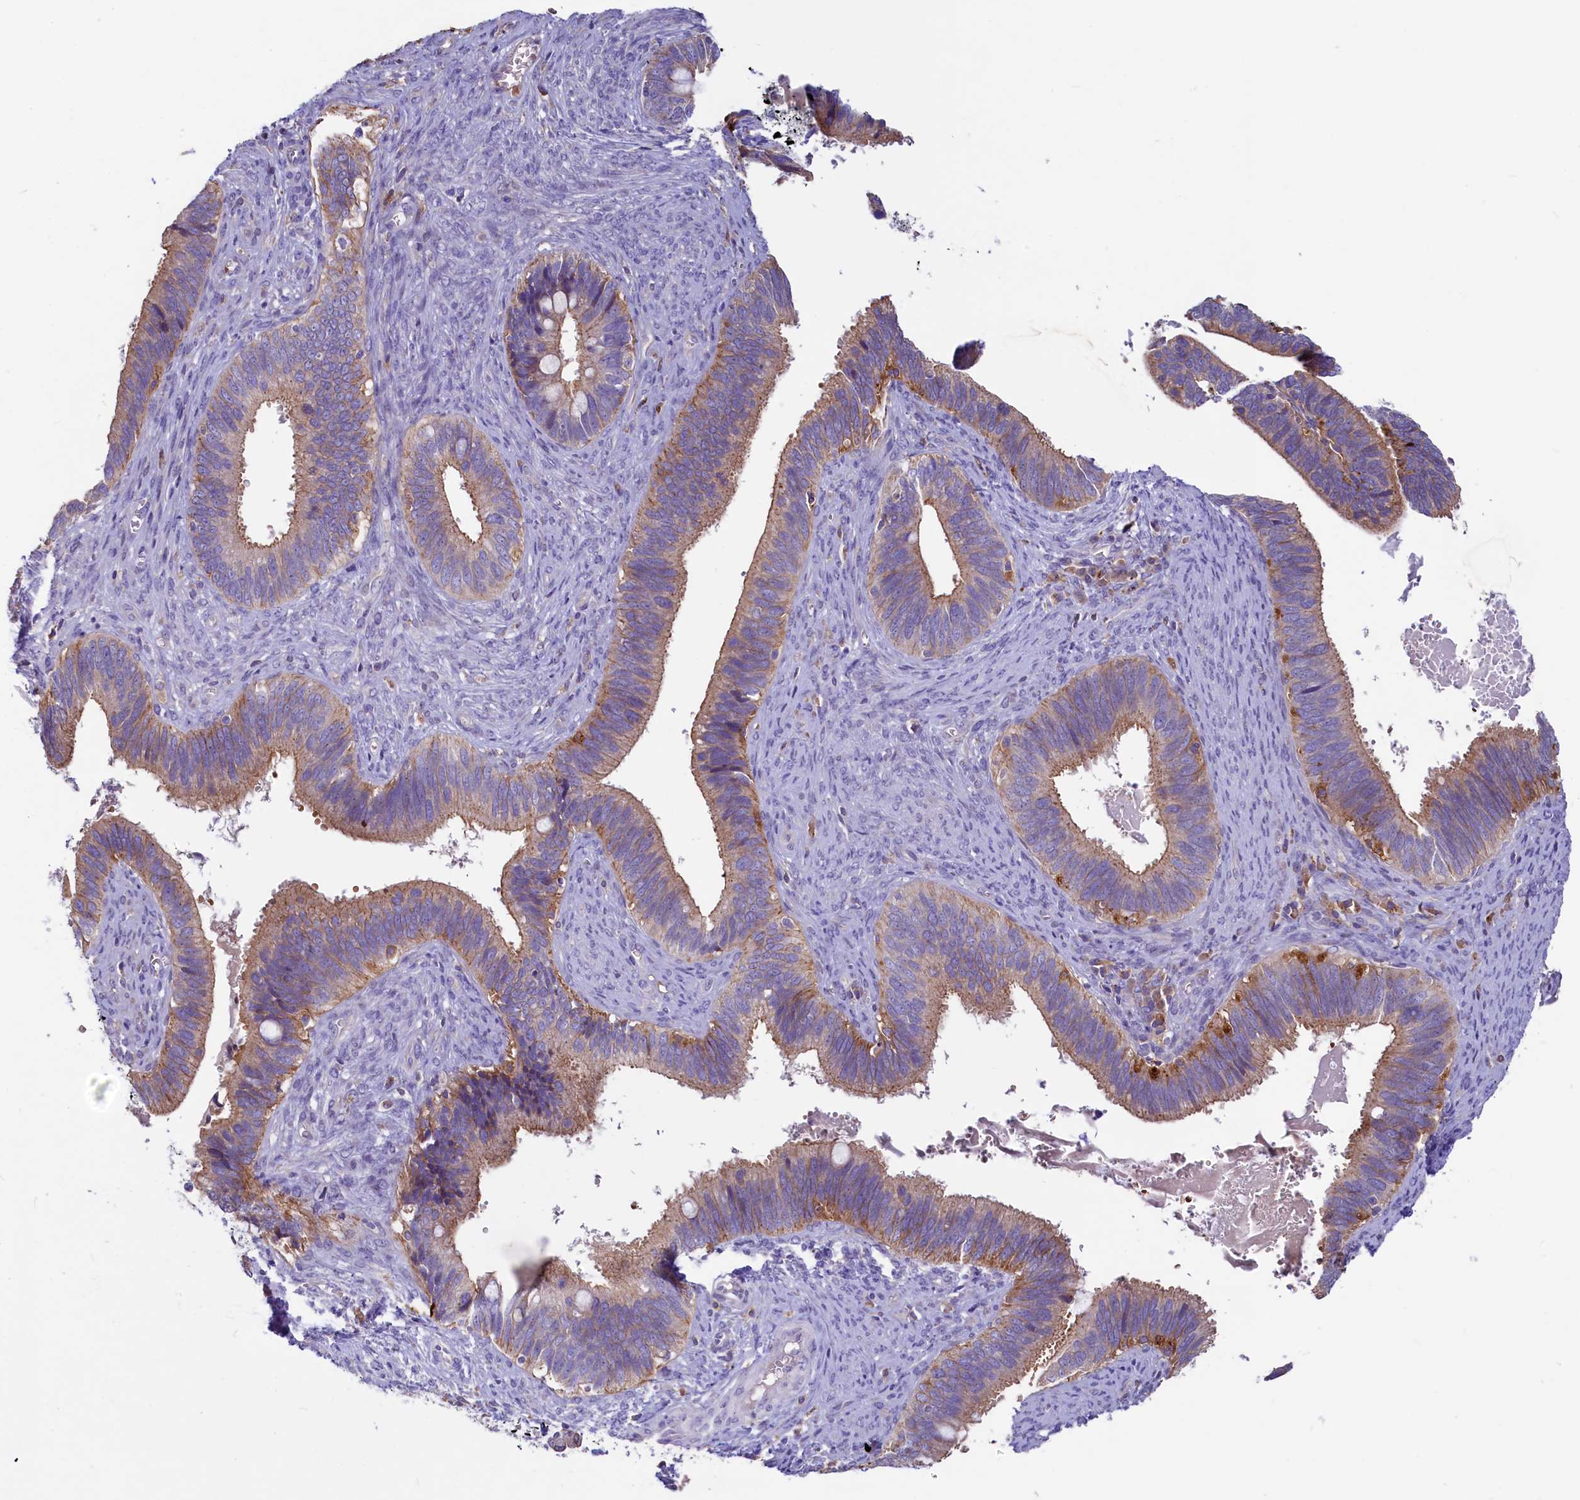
{"staining": {"intensity": "moderate", "quantity": "25%-75%", "location": "cytoplasmic/membranous"}, "tissue": "cervical cancer", "cell_type": "Tumor cells", "image_type": "cancer", "snomed": [{"axis": "morphology", "description": "Adenocarcinoma, NOS"}, {"axis": "topography", "description": "Cervix"}], "caption": "Cervical adenocarcinoma was stained to show a protein in brown. There is medium levels of moderate cytoplasmic/membranous positivity in about 25%-75% of tumor cells.", "gene": "HPS6", "patient": {"sex": "female", "age": 42}}